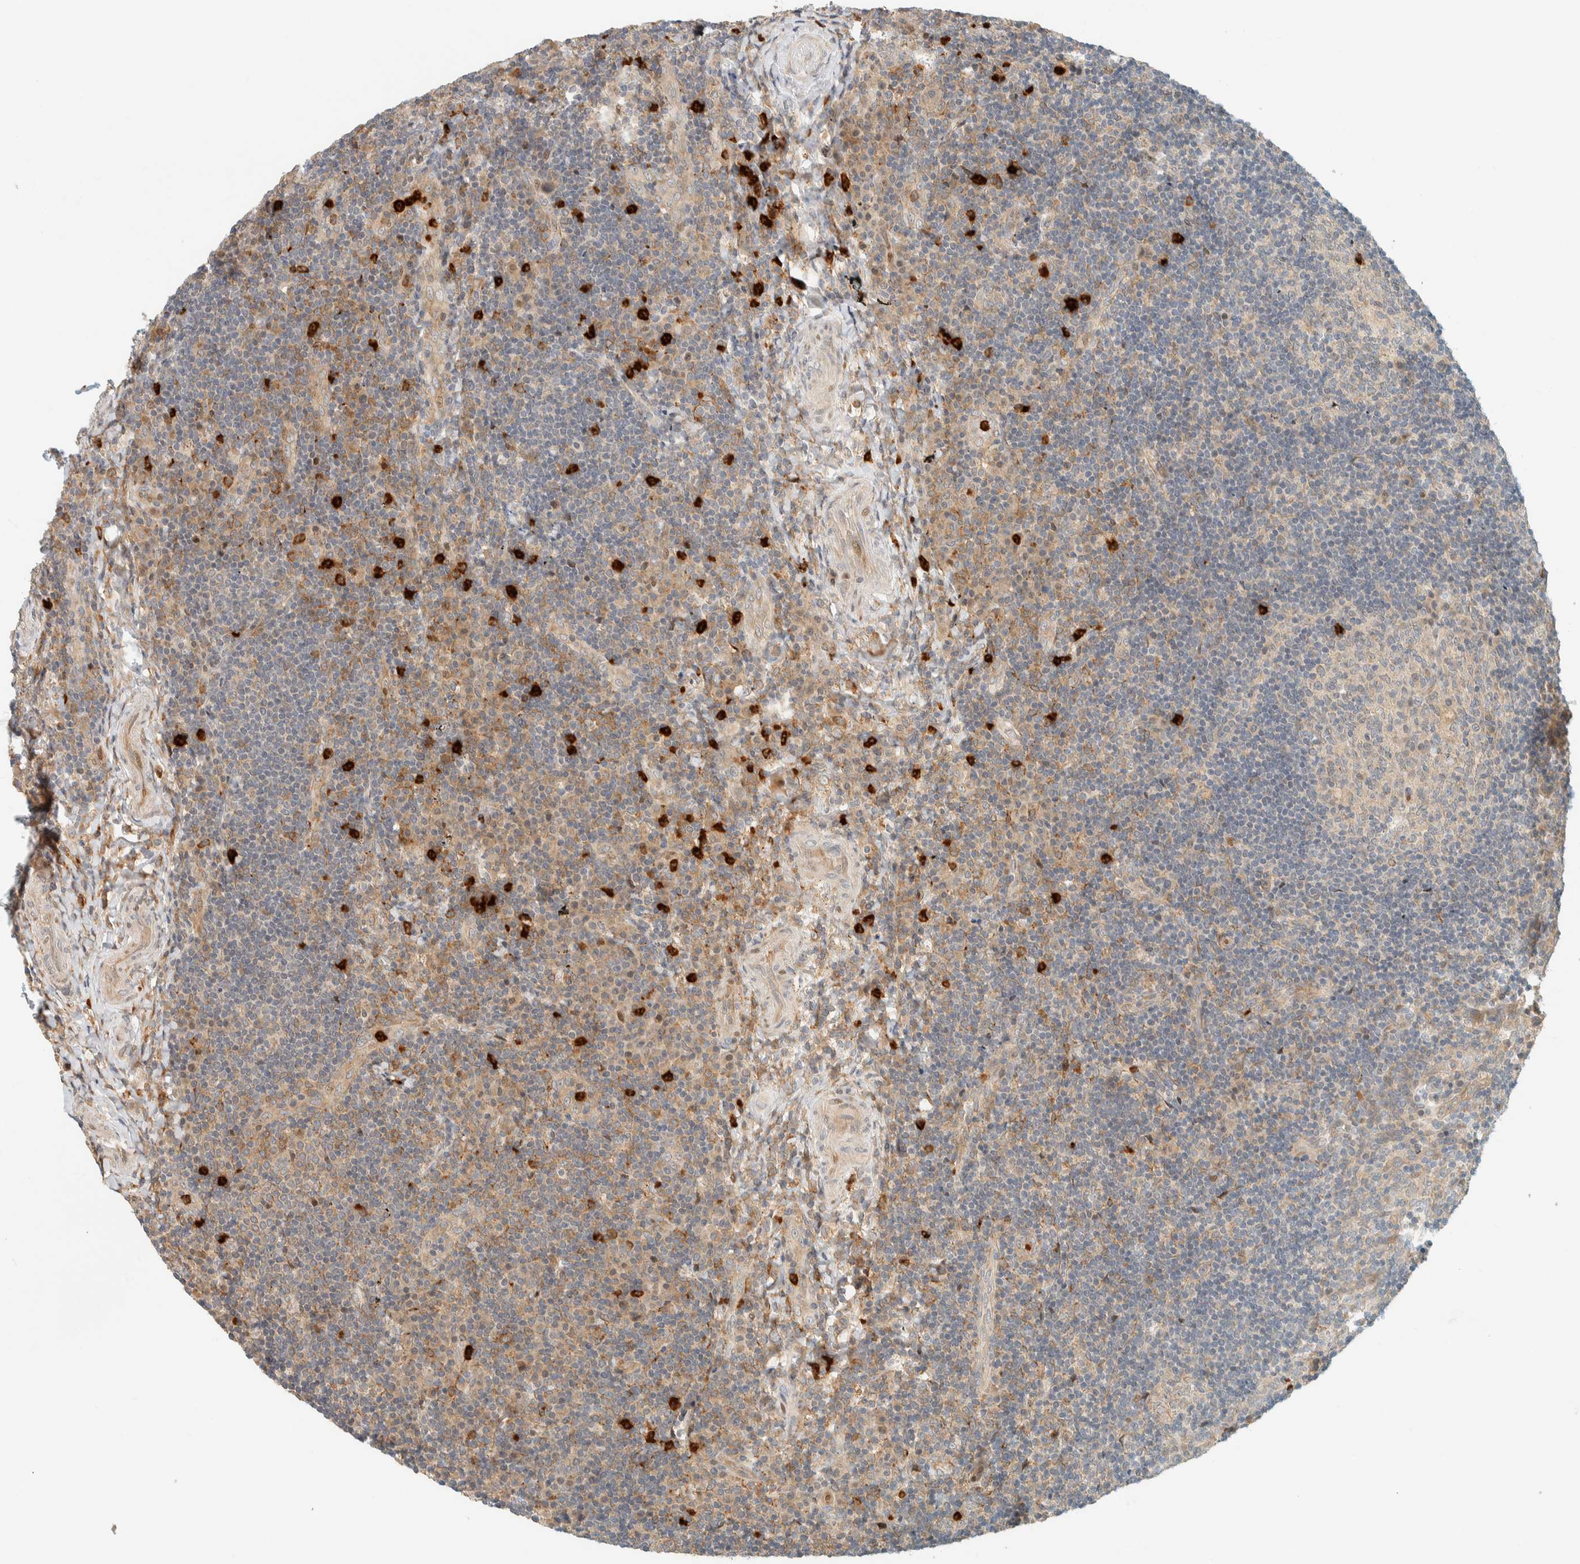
{"staining": {"intensity": "weak", "quantity": "25%-75%", "location": "cytoplasmic/membranous"}, "tissue": "lymphoma", "cell_type": "Tumor cells", "image_type": "cancer", "snomed": [{"axis": "morphology", "description": "Malignant lymphoma, non-Hodgkin's type, High grade"}, {"axis": "topography", "description": "Tonsil"}], "caption": "An immunohistochemistry photomicrograph of neoplastic tissue is shown. Protein staining in brown highlights weak cytoplasmic/membranous positivity in lymphoma within tumor cells.", "gene": "CCDC171", "patient": {"sex": "female", "age": 36}}